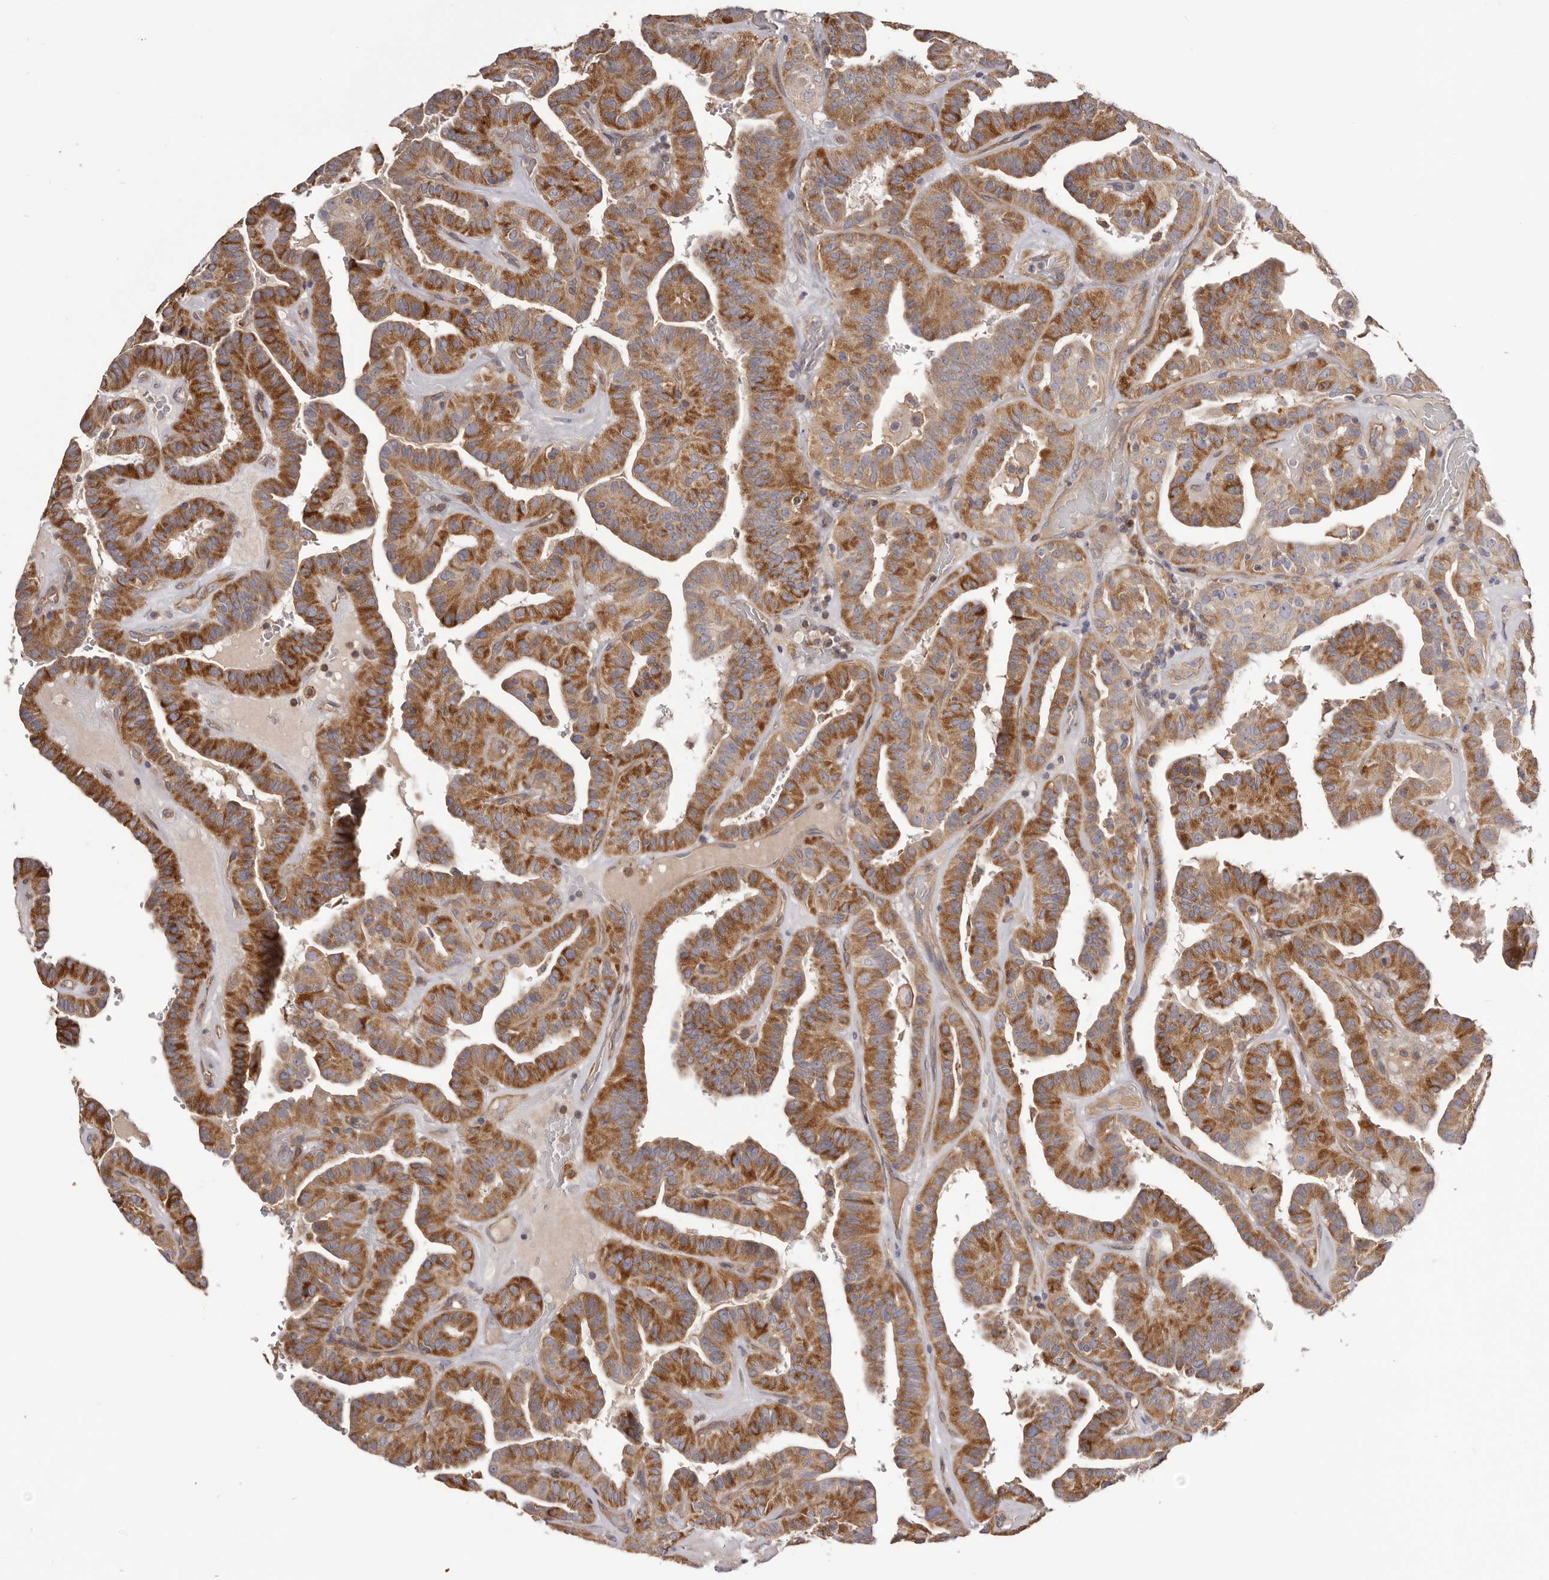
{"staining": {"intensity": "strong", "quantity": ">75%", "location": "cytoplasmic/membranous"}, "tissue": "thyroid cancer", "cell_type": "Tumor cells", "image_type": "cancer", "snomed": [{"axis": "morphology", "description": "Papillary adenocarcinoma, NOS"}, {"axis": "topography", "description": "Thyroid gland"}], "caption": "Protein analysis of thyroid papillary adenocarcinoma tissue demonstrates strong cytoplasmic/membranous expression in about >75% of tumor cells. The protein of interest is shown in brown color, while the nuclei are stained blue.", "gene": "DMRT2", "patient": {"sex": "male", "age": 77}}